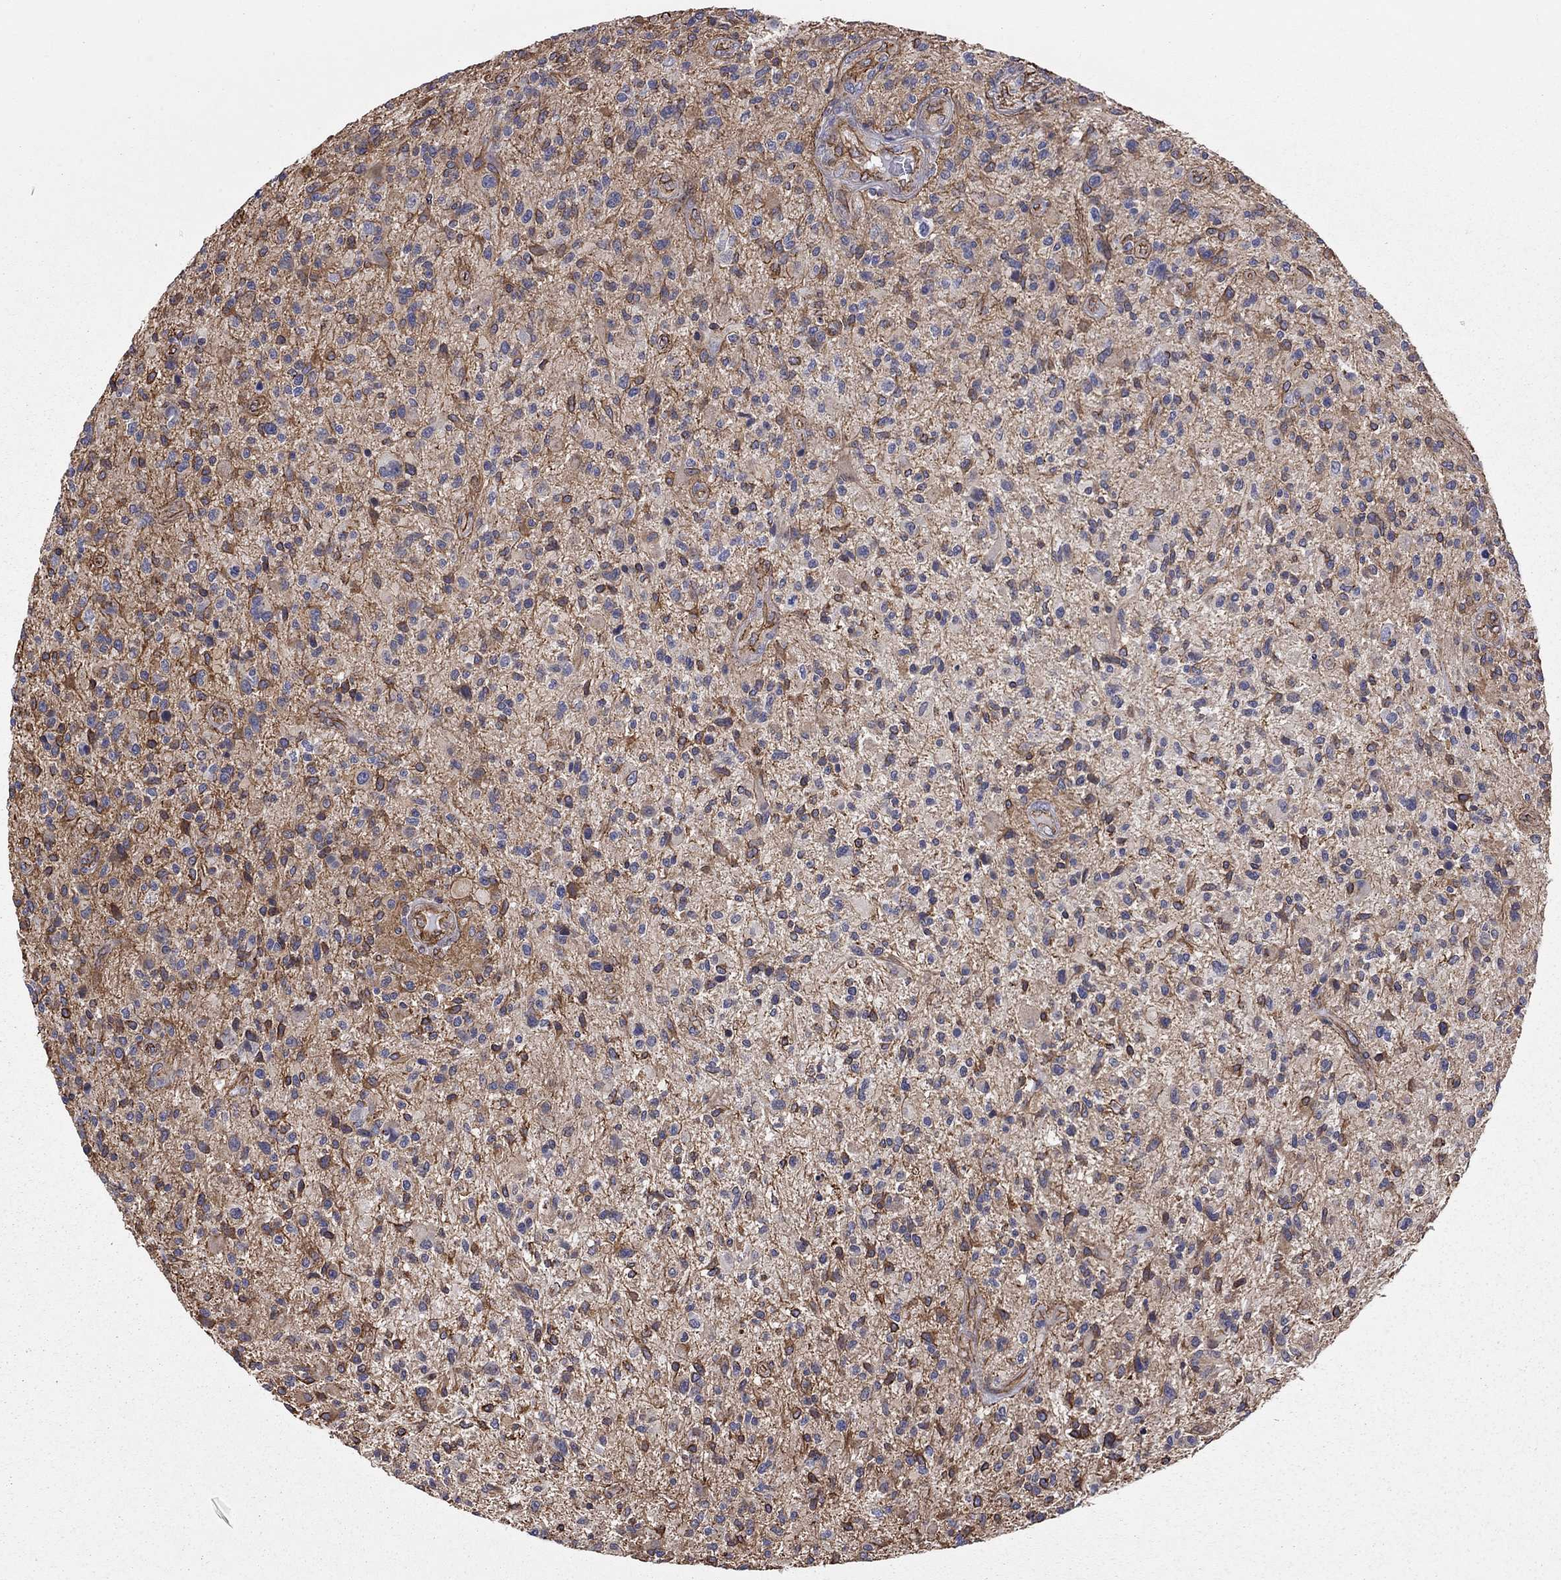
{"staining": {"intensity": "negative", "quantity": "none", "location": "none"}, "tissue": "glioma", "cell_type": "Tumor cells", "image_type": "cancer", "snomed": [{"axis": "morphology", "description": "Glioma, malignant, High grade"}, {"axis": "topography", "description": "Brain"}], "caption": "Glioma was stained to show a protein in brown. There is no significant staining in tumor cells. (DAB immunohistochemistry with hematoxylin counter stain).", "gene": "BICDL2", "patient": {"sex": "male", "age": 47}}